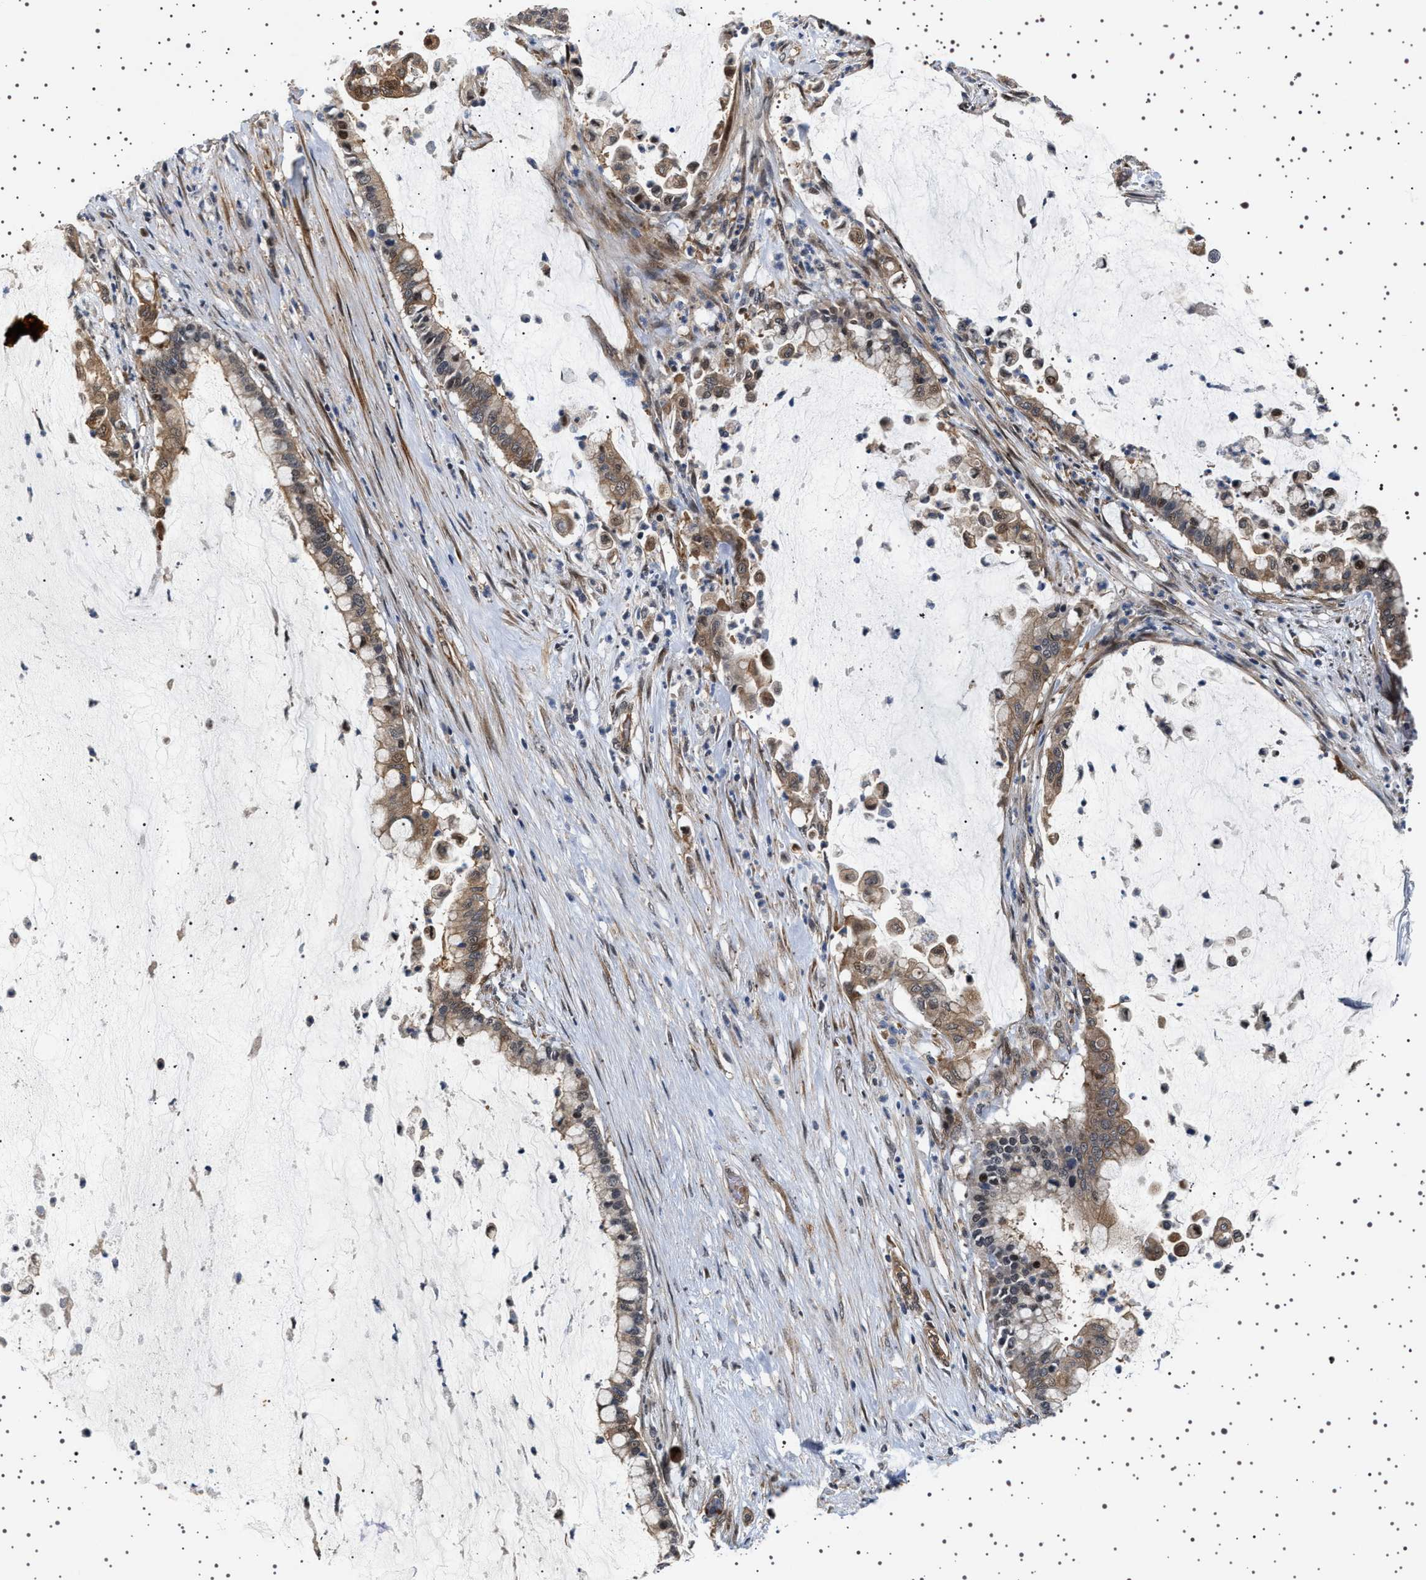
{"staining": {"intensity": "weak", "quantity": ">75%", "location": "cytoplasmic/membranous"}, "tissue": "pancreatic cancer", "cell_type": "Tumor cells", "image_type": "cancer", "snomed": [{"axis": "morphology", "description": "Adenocarcinoma, NOS"}, {"axis": "topography", "description": "Pancreas"}], "caption": "Approximately >75% of tumor cells in human pancreatic cancer (adenocarcinoma) display weak cytoplasmic/membranous protein staining as visualized by brown immunohistochemical staining.", "gene": "BAG3", "patient": {"sex": "male", "age": 41}}